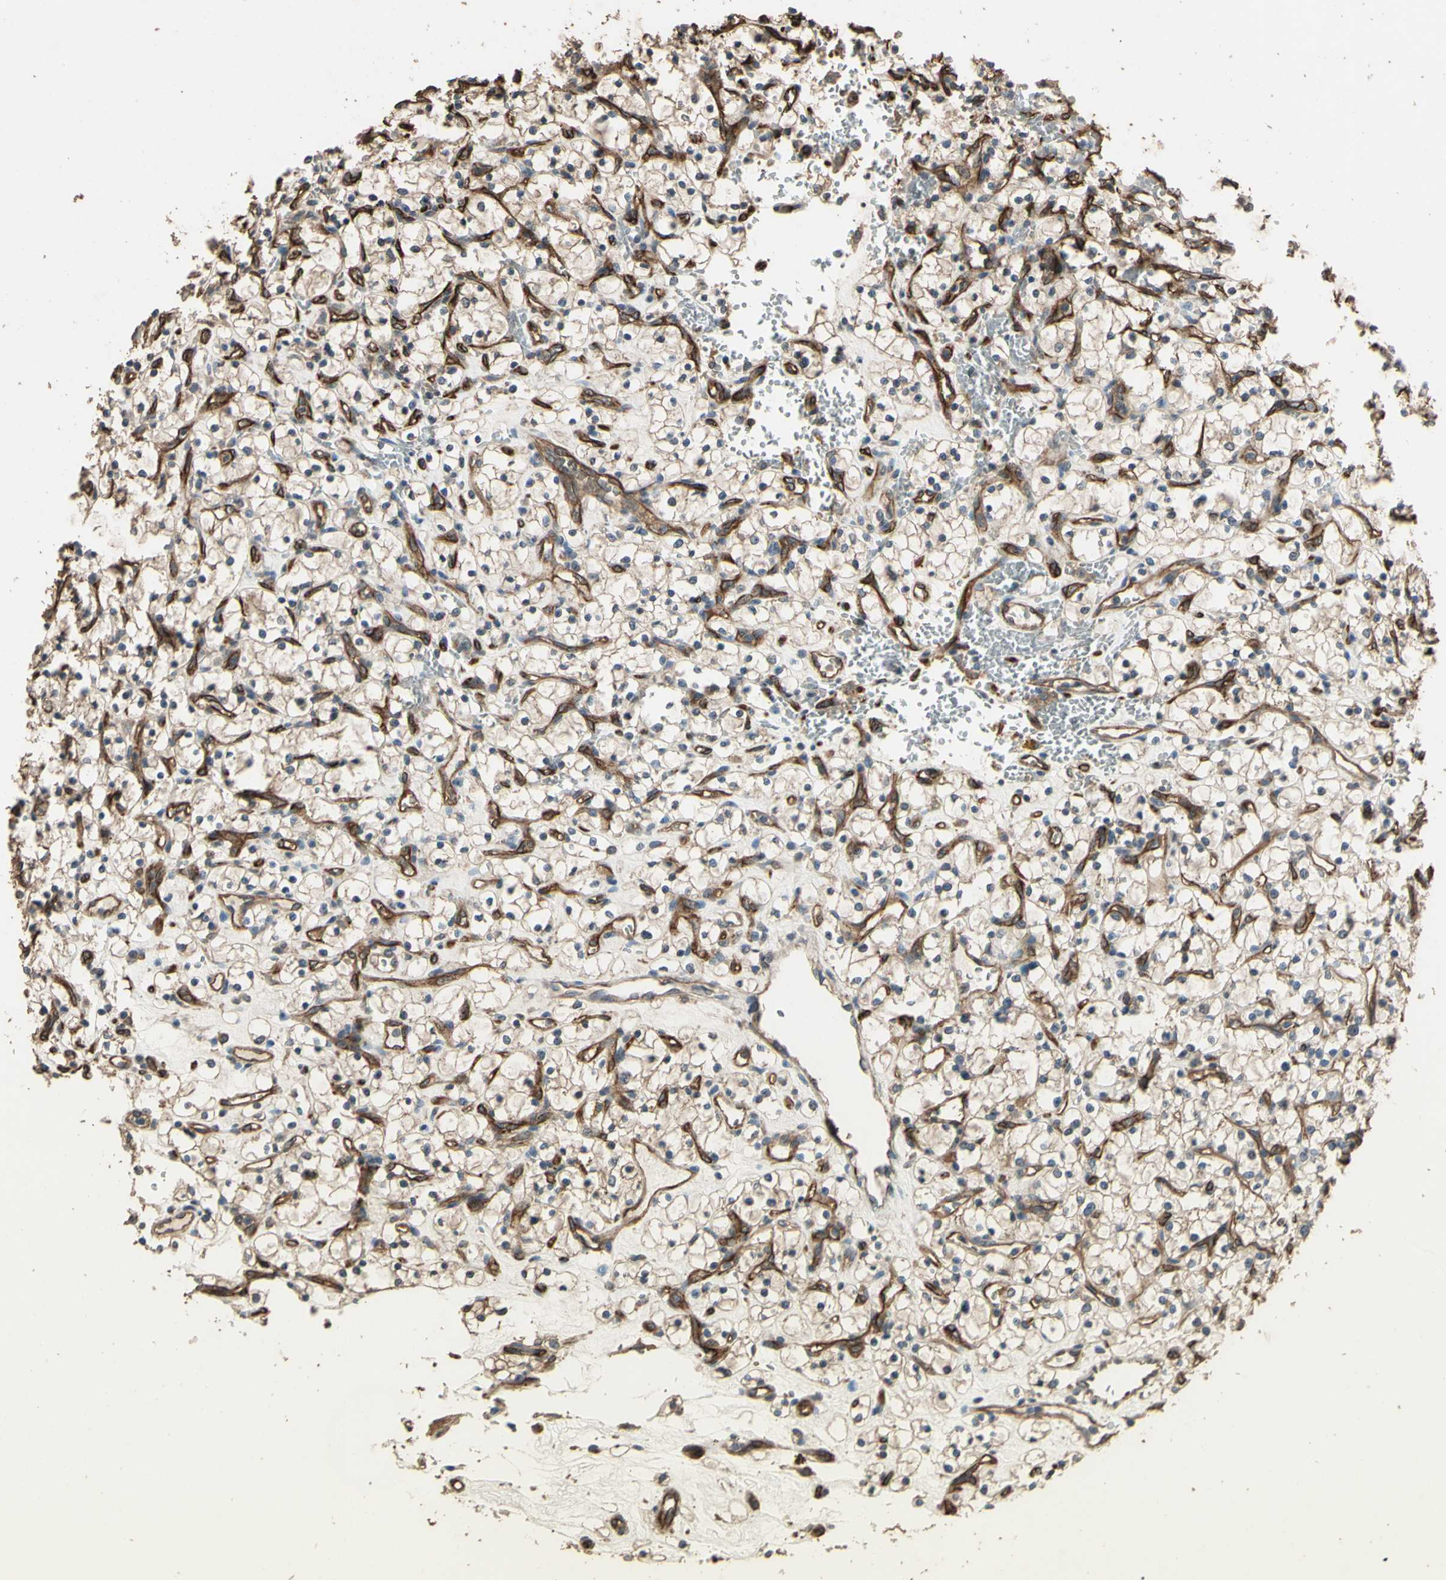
{"staining": {"intensity": "weak", "quantity": ">75%", "location": "cytoplasmic/membranous"}, "tissue": "renal cancer", "cell_type": "Tumor cells", "image_type": "cancer", "snomed": [{"axis": "morphology", "description": "Adenocarcinoma, NOS"}, {"axis": "topography", "description": "Kidney"}], "caption": "Immunohistochemical staining of adenocarcinoma (renal) shows low levels of weak cytoplasmic/membranous expression in about >75% of tumor cells.", "gene": "TSPO", "patient": {"sex": "female", "age": 69}}